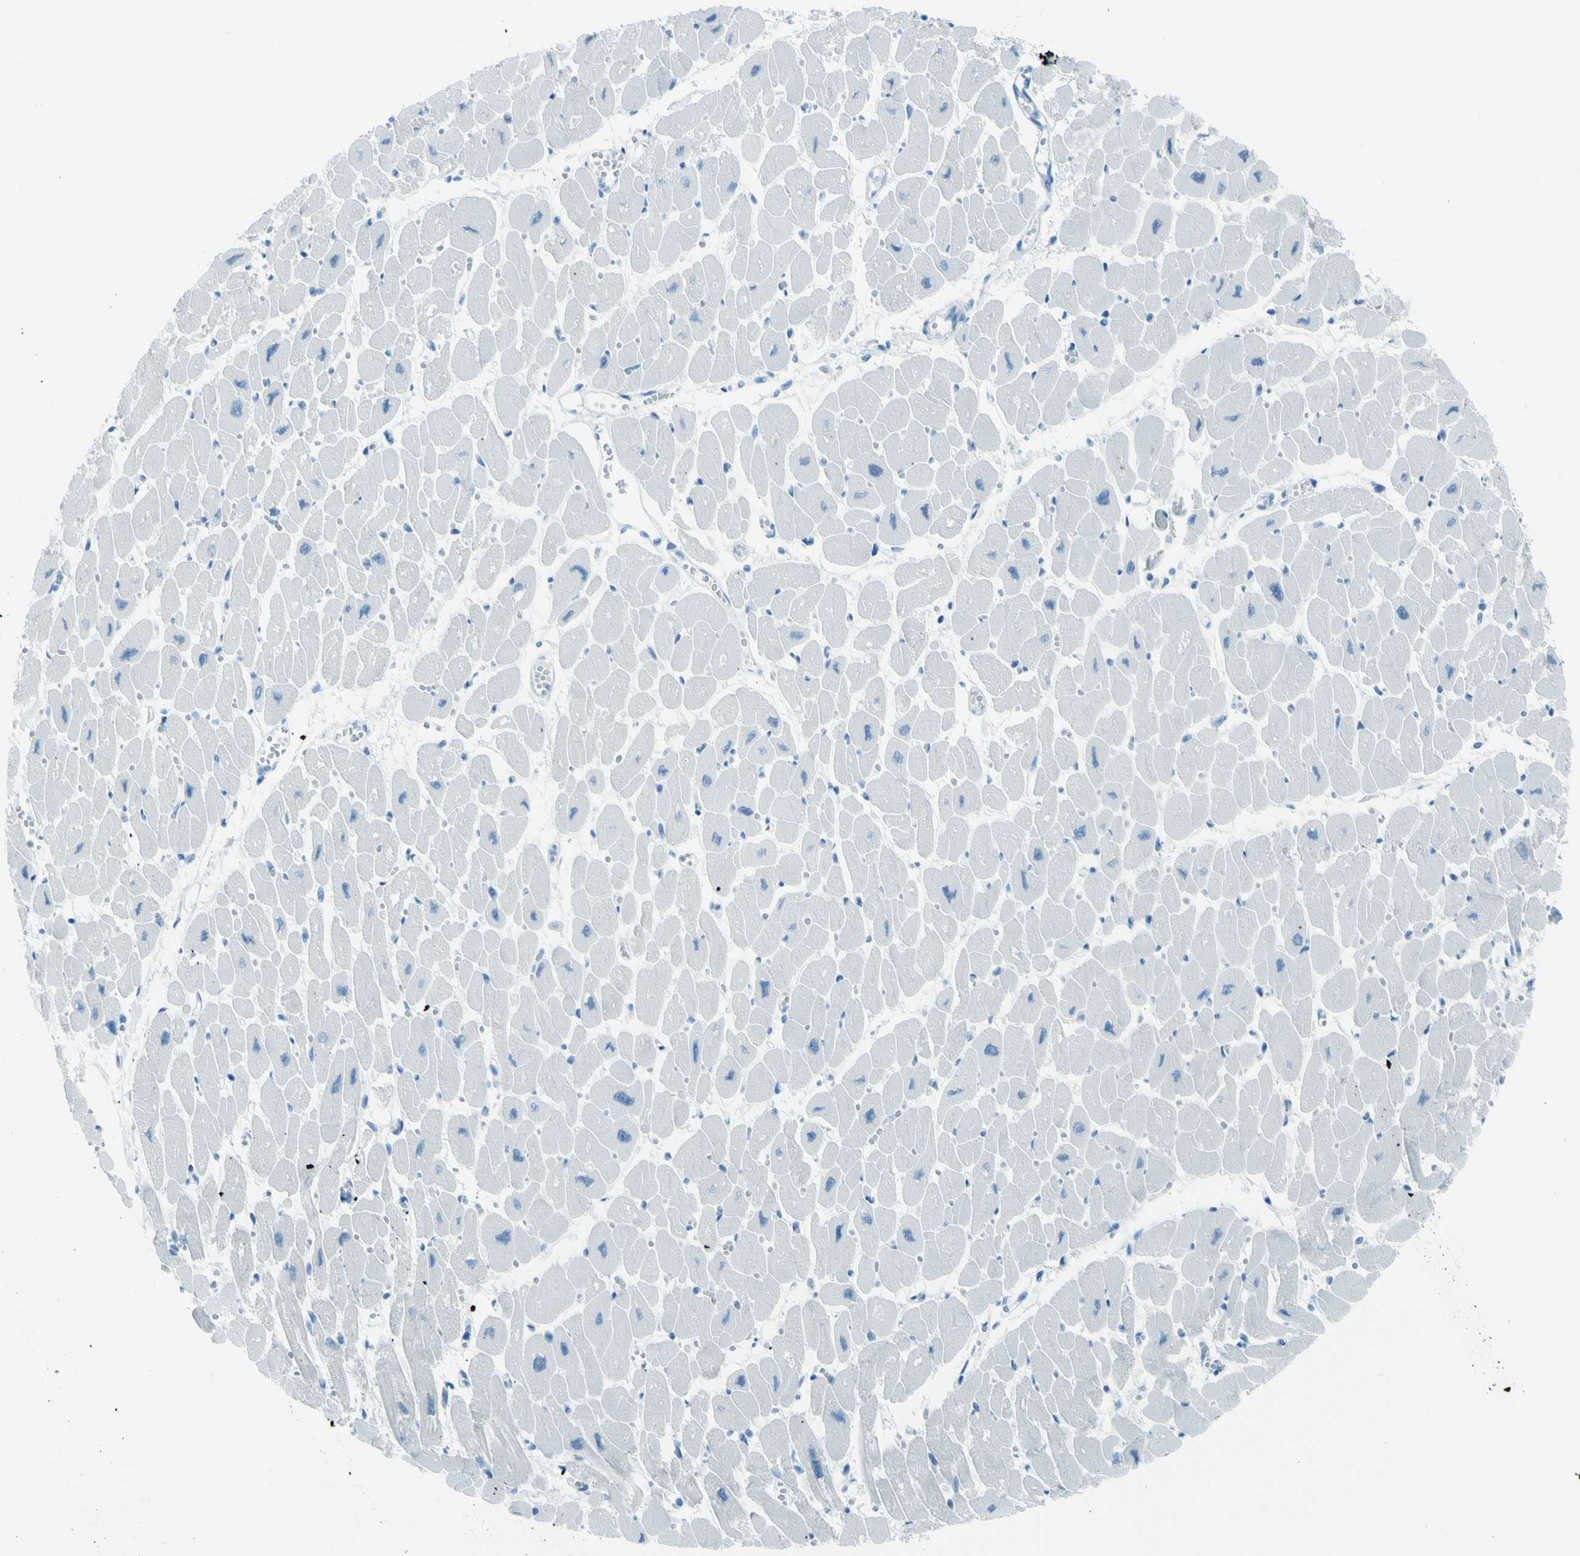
{"staining": {"intensity": "negative", "quantity": "none", "location": "none"}, "tissue": "heart muscle", "cell_type": "Cardiomyocytes", "image_type": "normal", "snomed": [{"axis": "morphology", "description": "Normal tissue, NOS"}, {"axis": "topography", "description": "Heart"}], "caption": "High power microscopy micrograph of an IHC micrograph of unremarkable heart muscle, revealing no significant positivity in cardiomyocytes. (Brightfield microscopy of DAB immunohistochemistry at high magnification).", "gene": "AFP", "patient": {"sex": "female", "age": 54}}